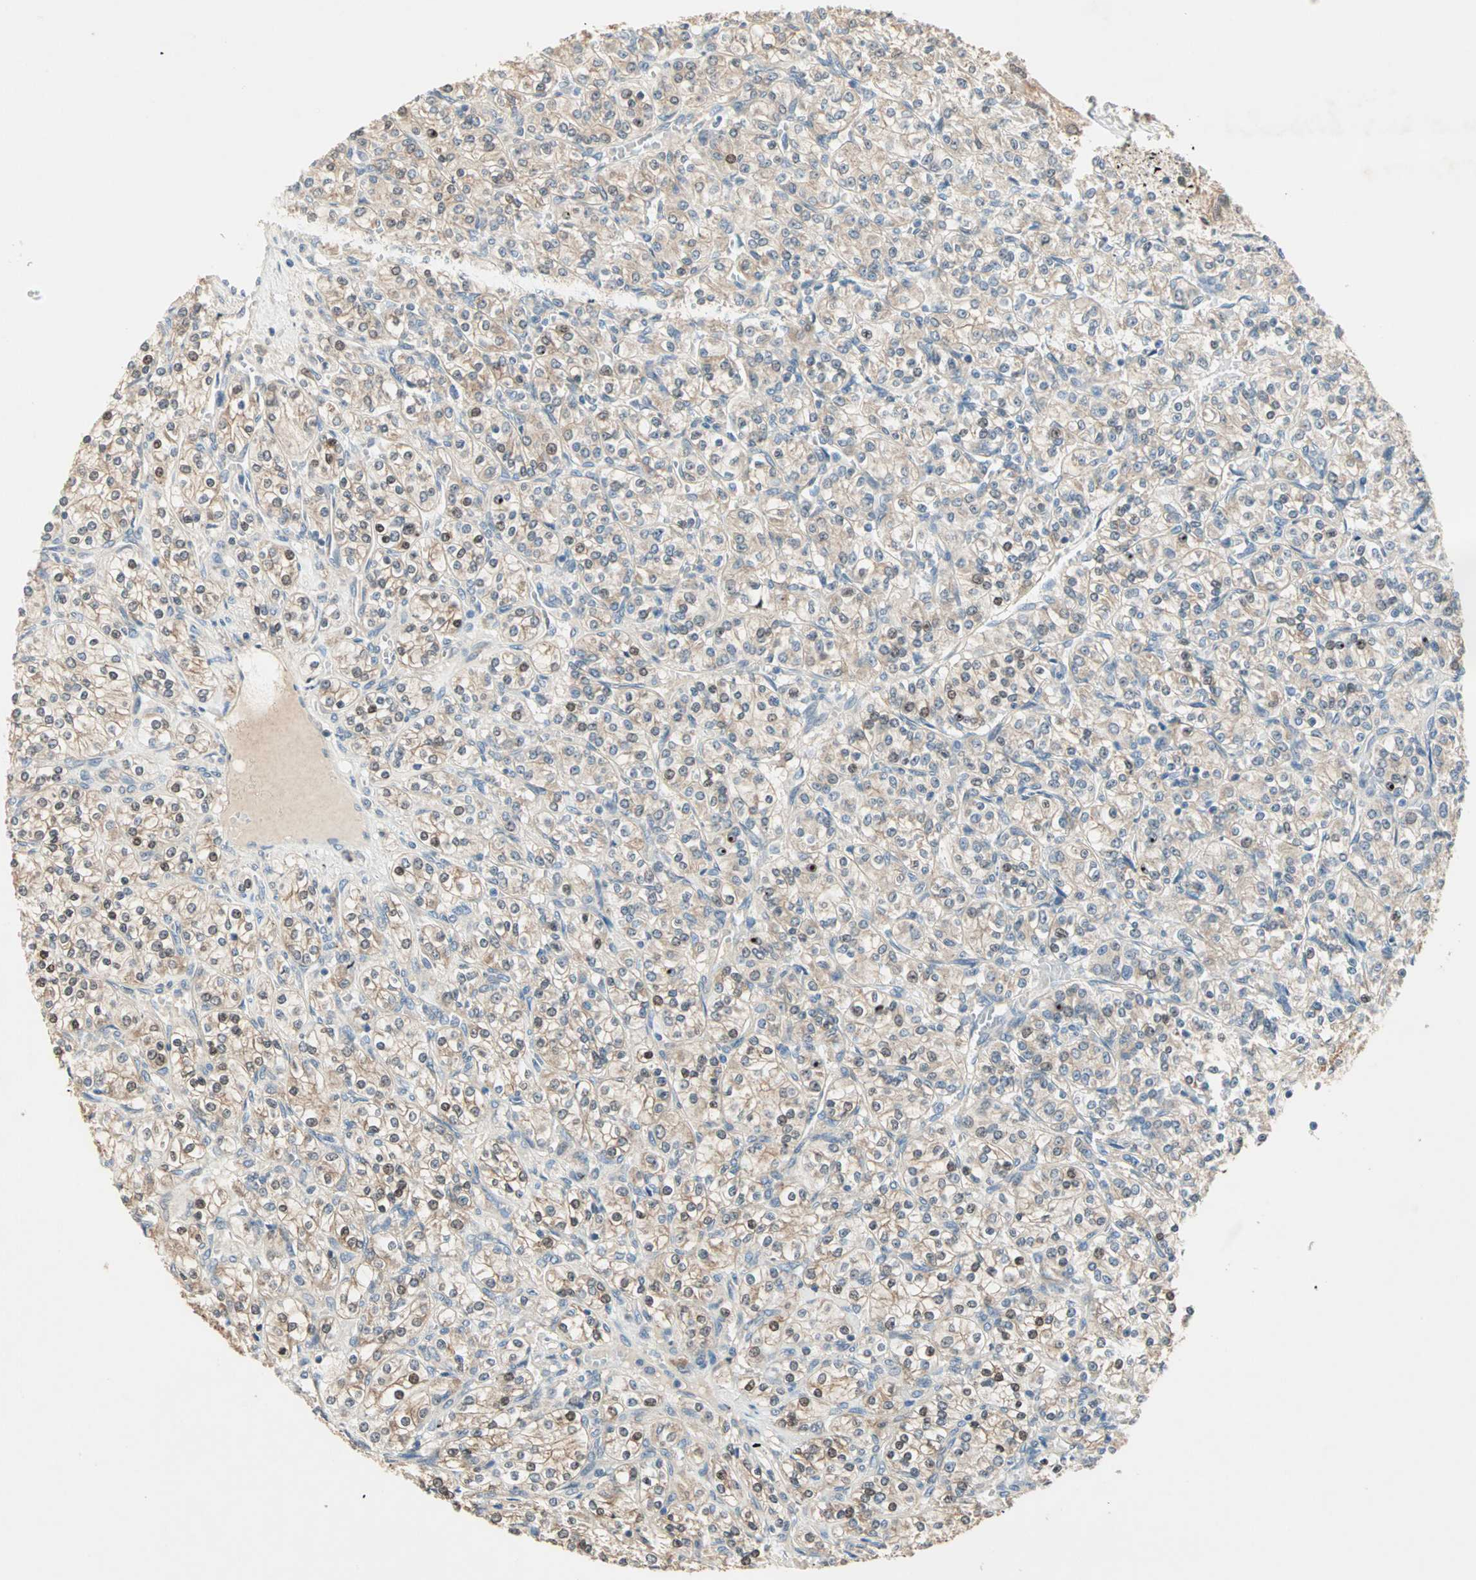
{"staining": {"intensity": "moderate", "quantity": ">75%", "location": "cytoplasmic/membranous,nuclear"}, "tissue": "renal cancer", "cell_type": "Tumor cells", "image_type": "cancer", "snomed": [{"axis": "morphology", "description": "Adenocarcinoma, NOS"}, {"axis": "topography", "description": "Kidney"}], "caption": "Immunohistochemical staining of human renal cancer exhibits medium levels of moderate cytoplasmic/membranous and nuclear protein staining in about >75% of tumor cells.", "gene": "TTF2", "patient": {"sex": "male", "age": 77}}